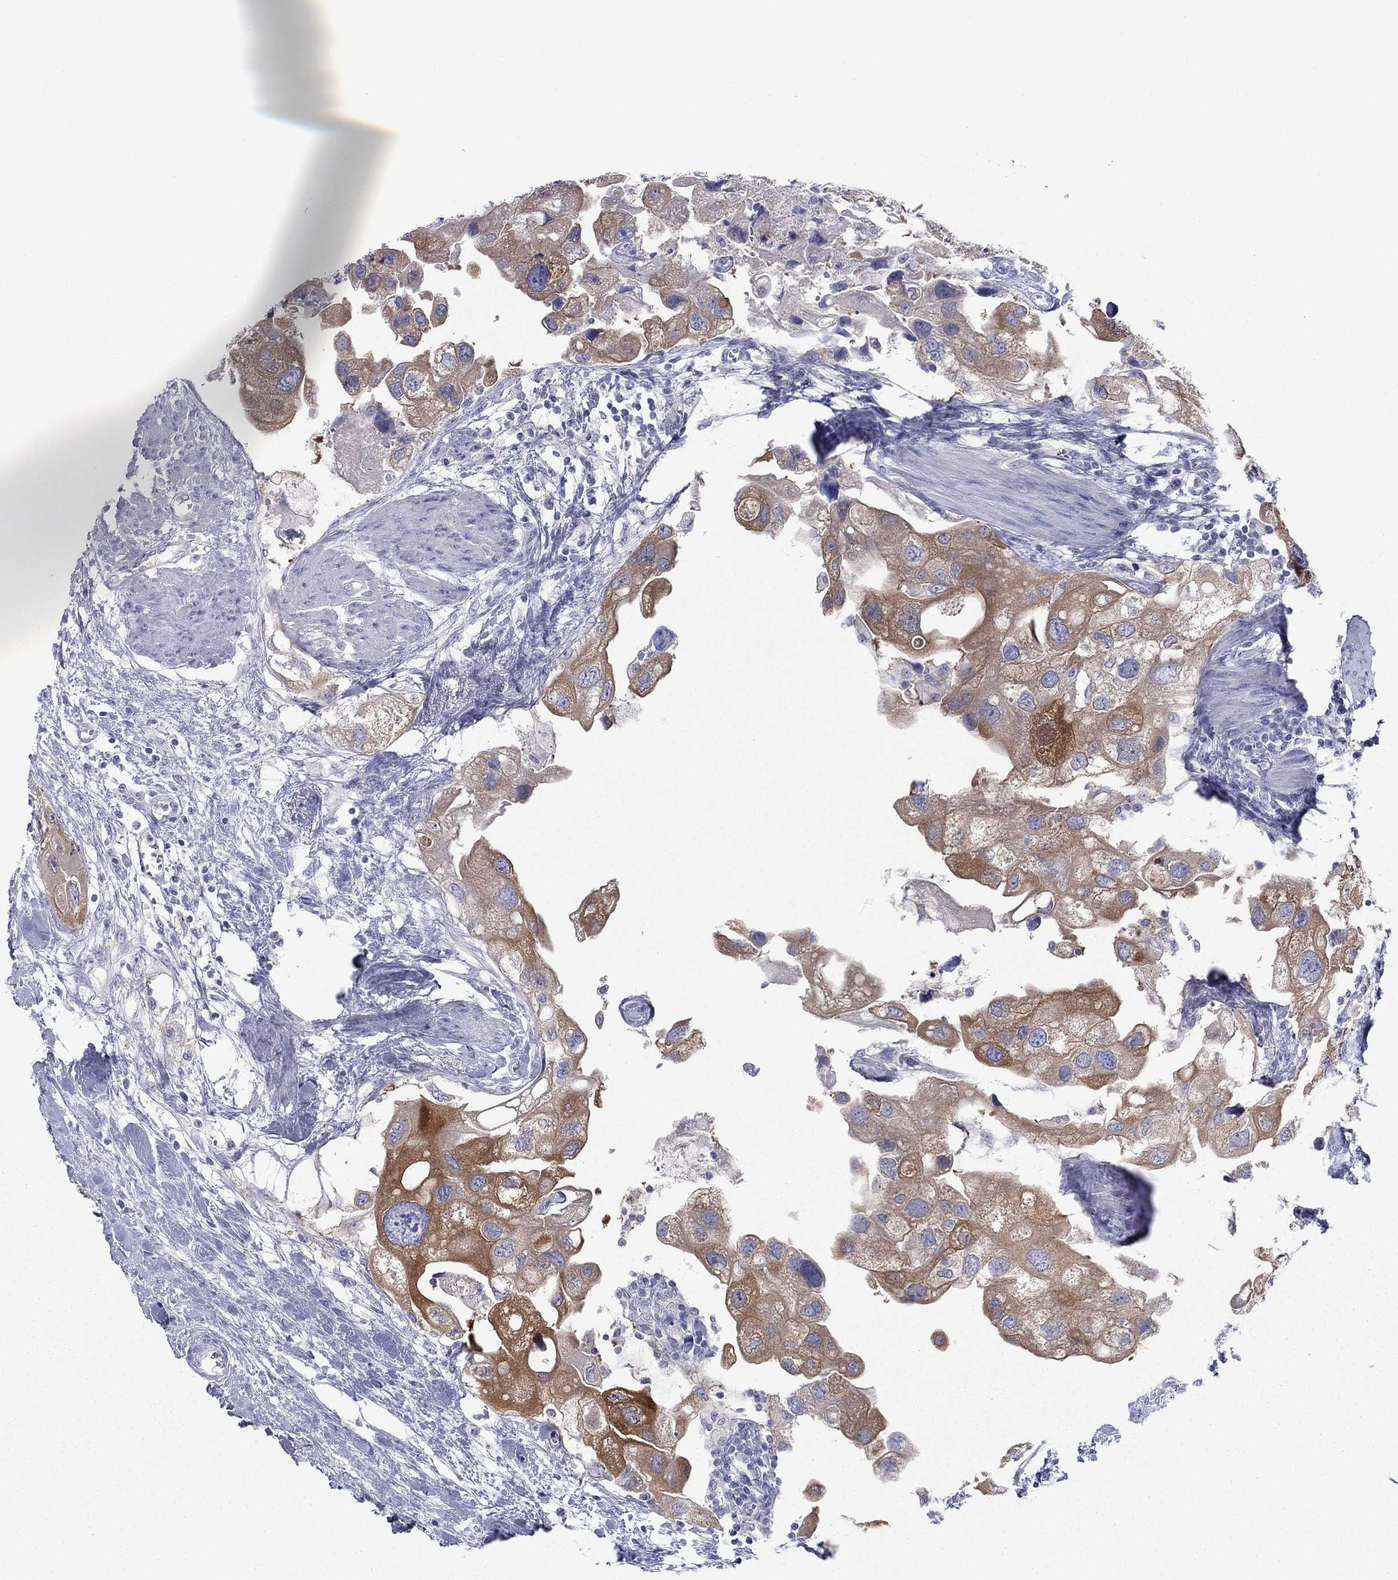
{"staining": {"intensity": "moderate", "quantity": ">75%", "location": "cytoplasmic/membranous"}, "tissue": "urothelial cancer", "cell_type": "Tumor cells", "image_type": "cancer", "snomed": [{"axis": "morphology", "description": "Urothelial carcinoma, High grade"}, {"axis": "topography", "description": "Urinary bladder"}], "caption": "Immunohistochemistry (IHC) (DAB) staining of urothelial carcinoma (high-grade) displays moderate cytoplasmic/membranous protein staining in approximately >75% of tumor cells.", "gene": "PLS1", "patient": {"sex": "male", "age": 59}}